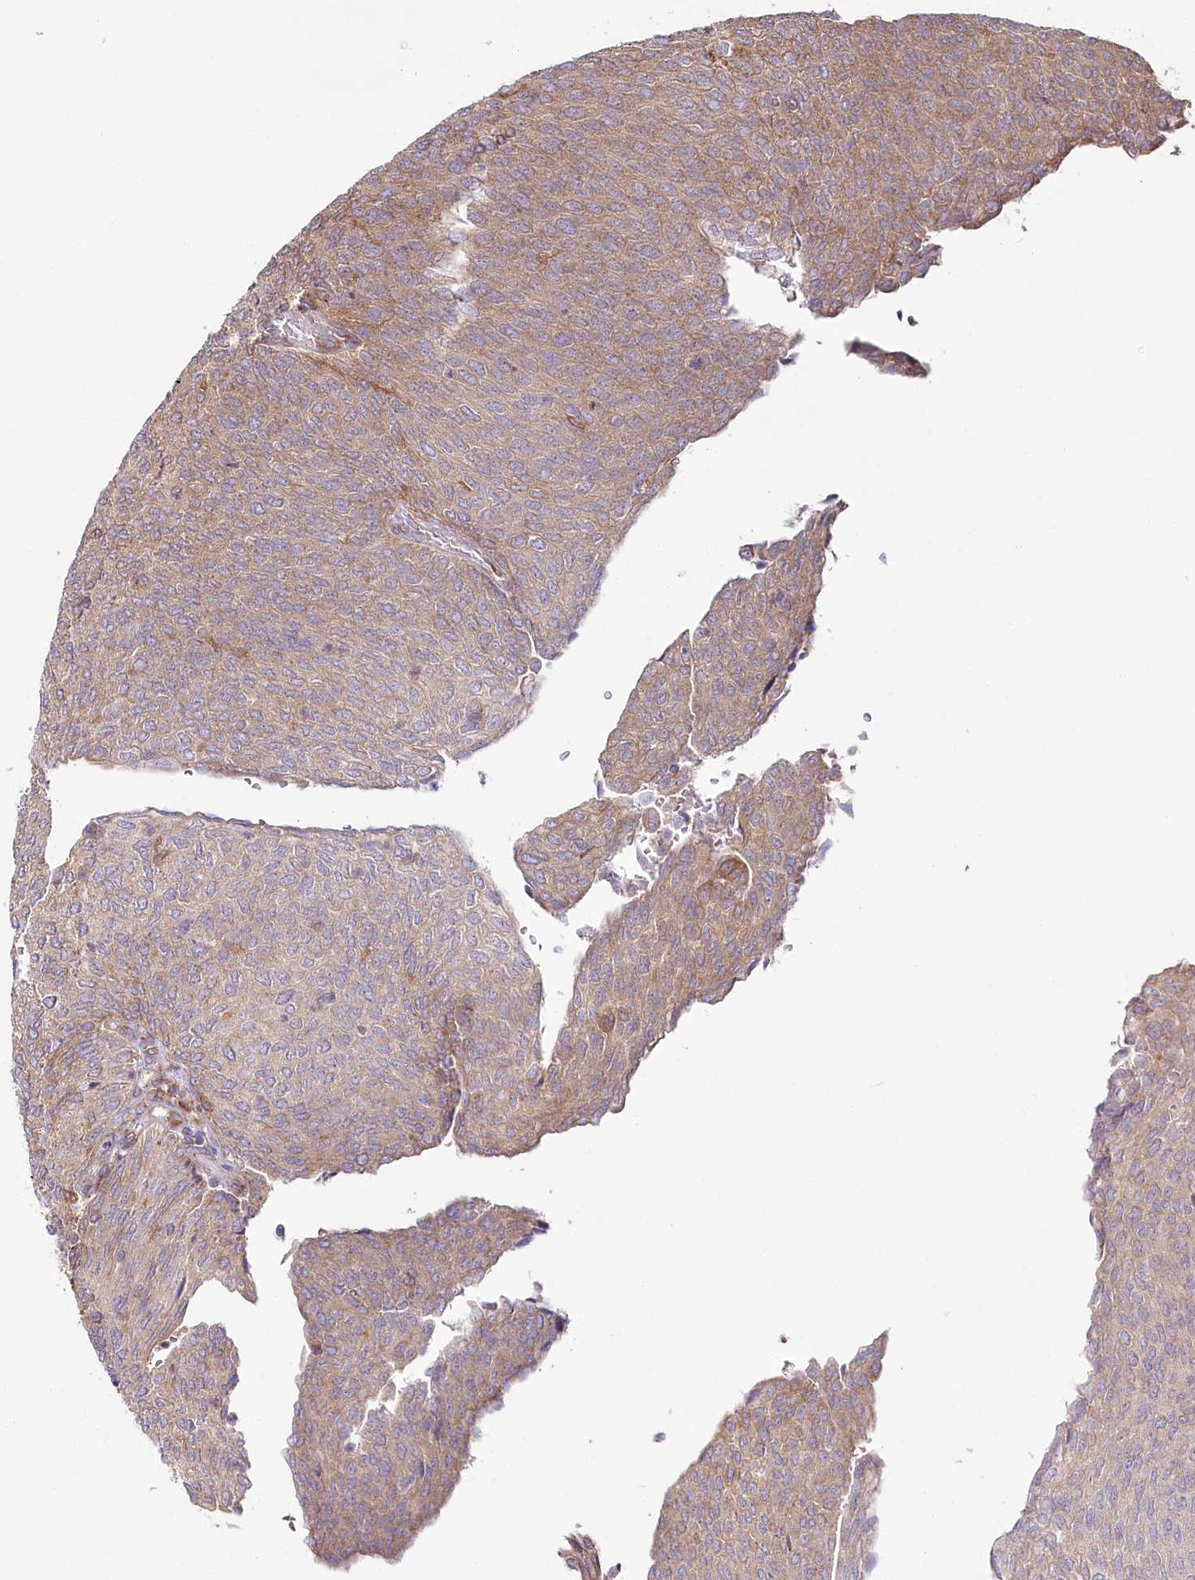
{"staining": {"intensity": "weak", "quantity": "25%-75%", "location": "cytoplasmic/membranous"}, "tissue": "urothelial cancer", "cell_type": "Tumor cells", "image_type": "cancer", "snomed": [{"axis": "morphology", "description": "Urothelial carcinoma, Low grade"}, {"axis": "topography", "description": "Urinary bladder"}], "caption": "This image reveals immunohistochemistry (IHC) staining of urothelial cancer, with low weak cytoplasmic/membranous positivity in about 25%-75% of tumor cells.", "gene": "POGLUT1", "patient": {"sex": "female", "age": 79}}